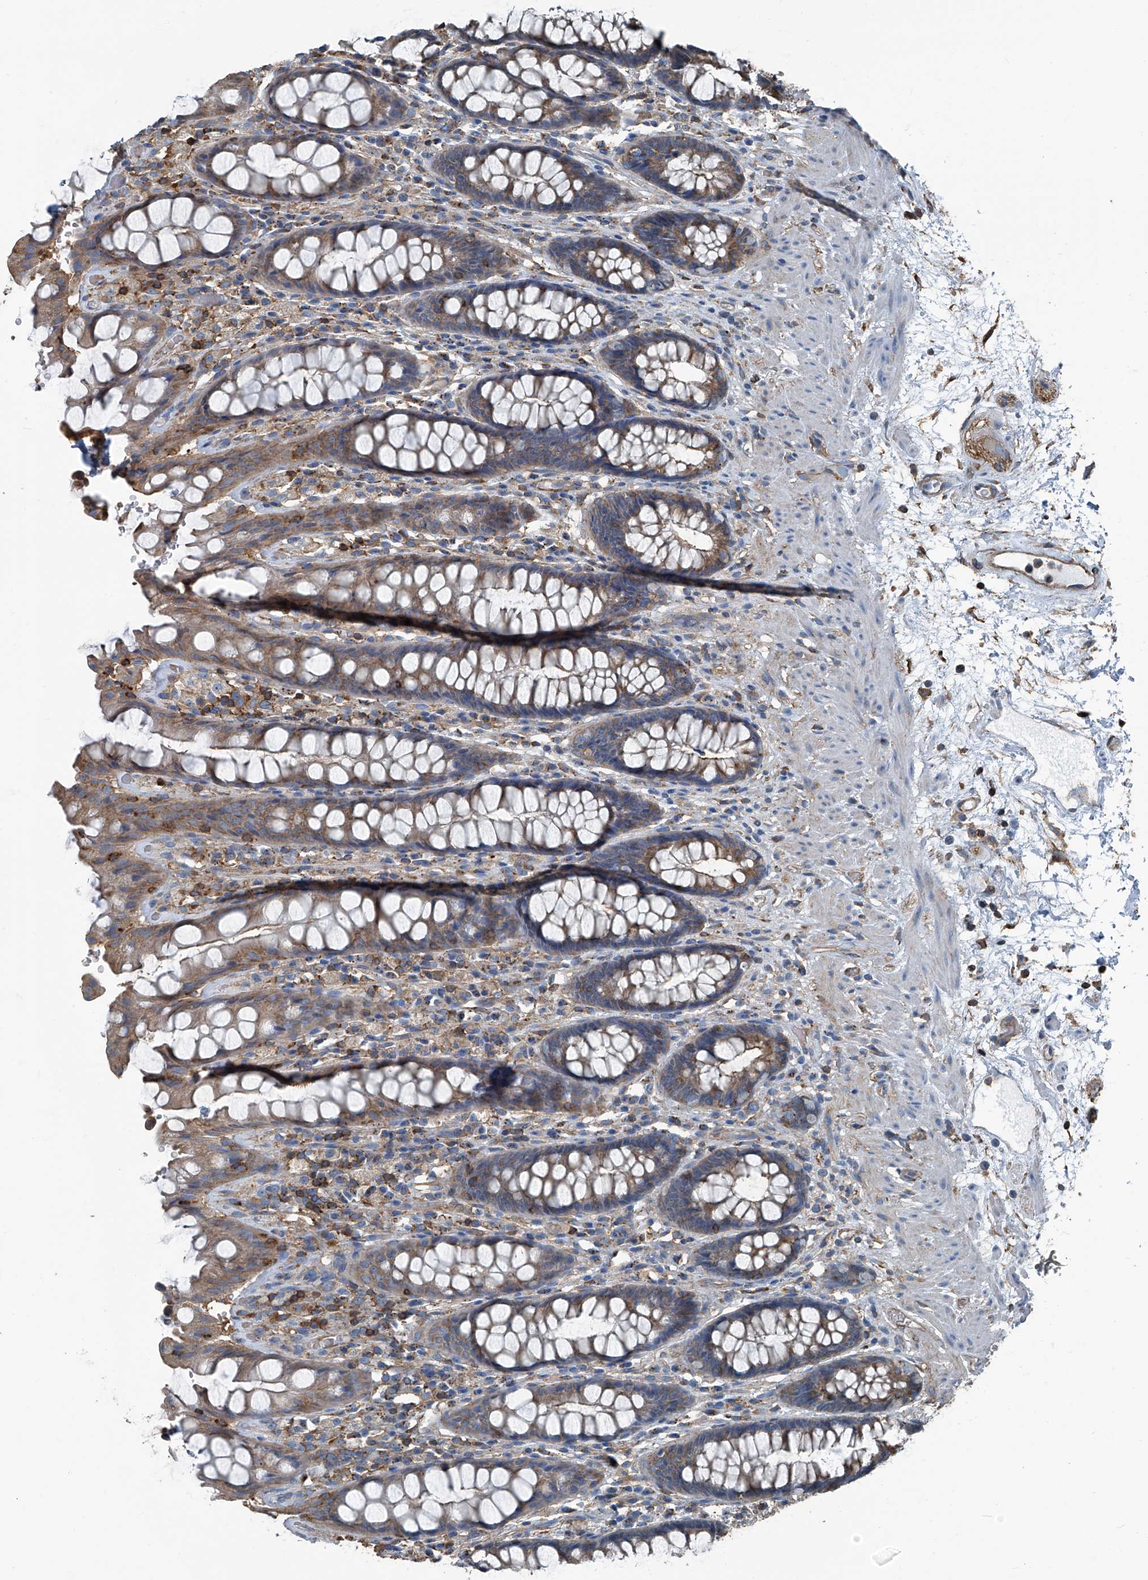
{"staining": {"intensity": "moderate", "quantity": ">75%", "location": "cytoplasmic/membranous"}, "tissue": "rectum", "cell_type": "Glandular cells", "image_type": "normal", "snomed": [{"axis": "morphology", "description": "Normal tissue, NOS"}, {"axis": "topography", "description": "Rectum"}], "caption": "Protein positivity by immunohistochemistry demonstrates moderate cytoplasmic/membranous expression in about >75% of glandular cells in unremarkable rectum.", "gene": "SEPTIN7", "patient": {"sex": "male", "age": 64}}